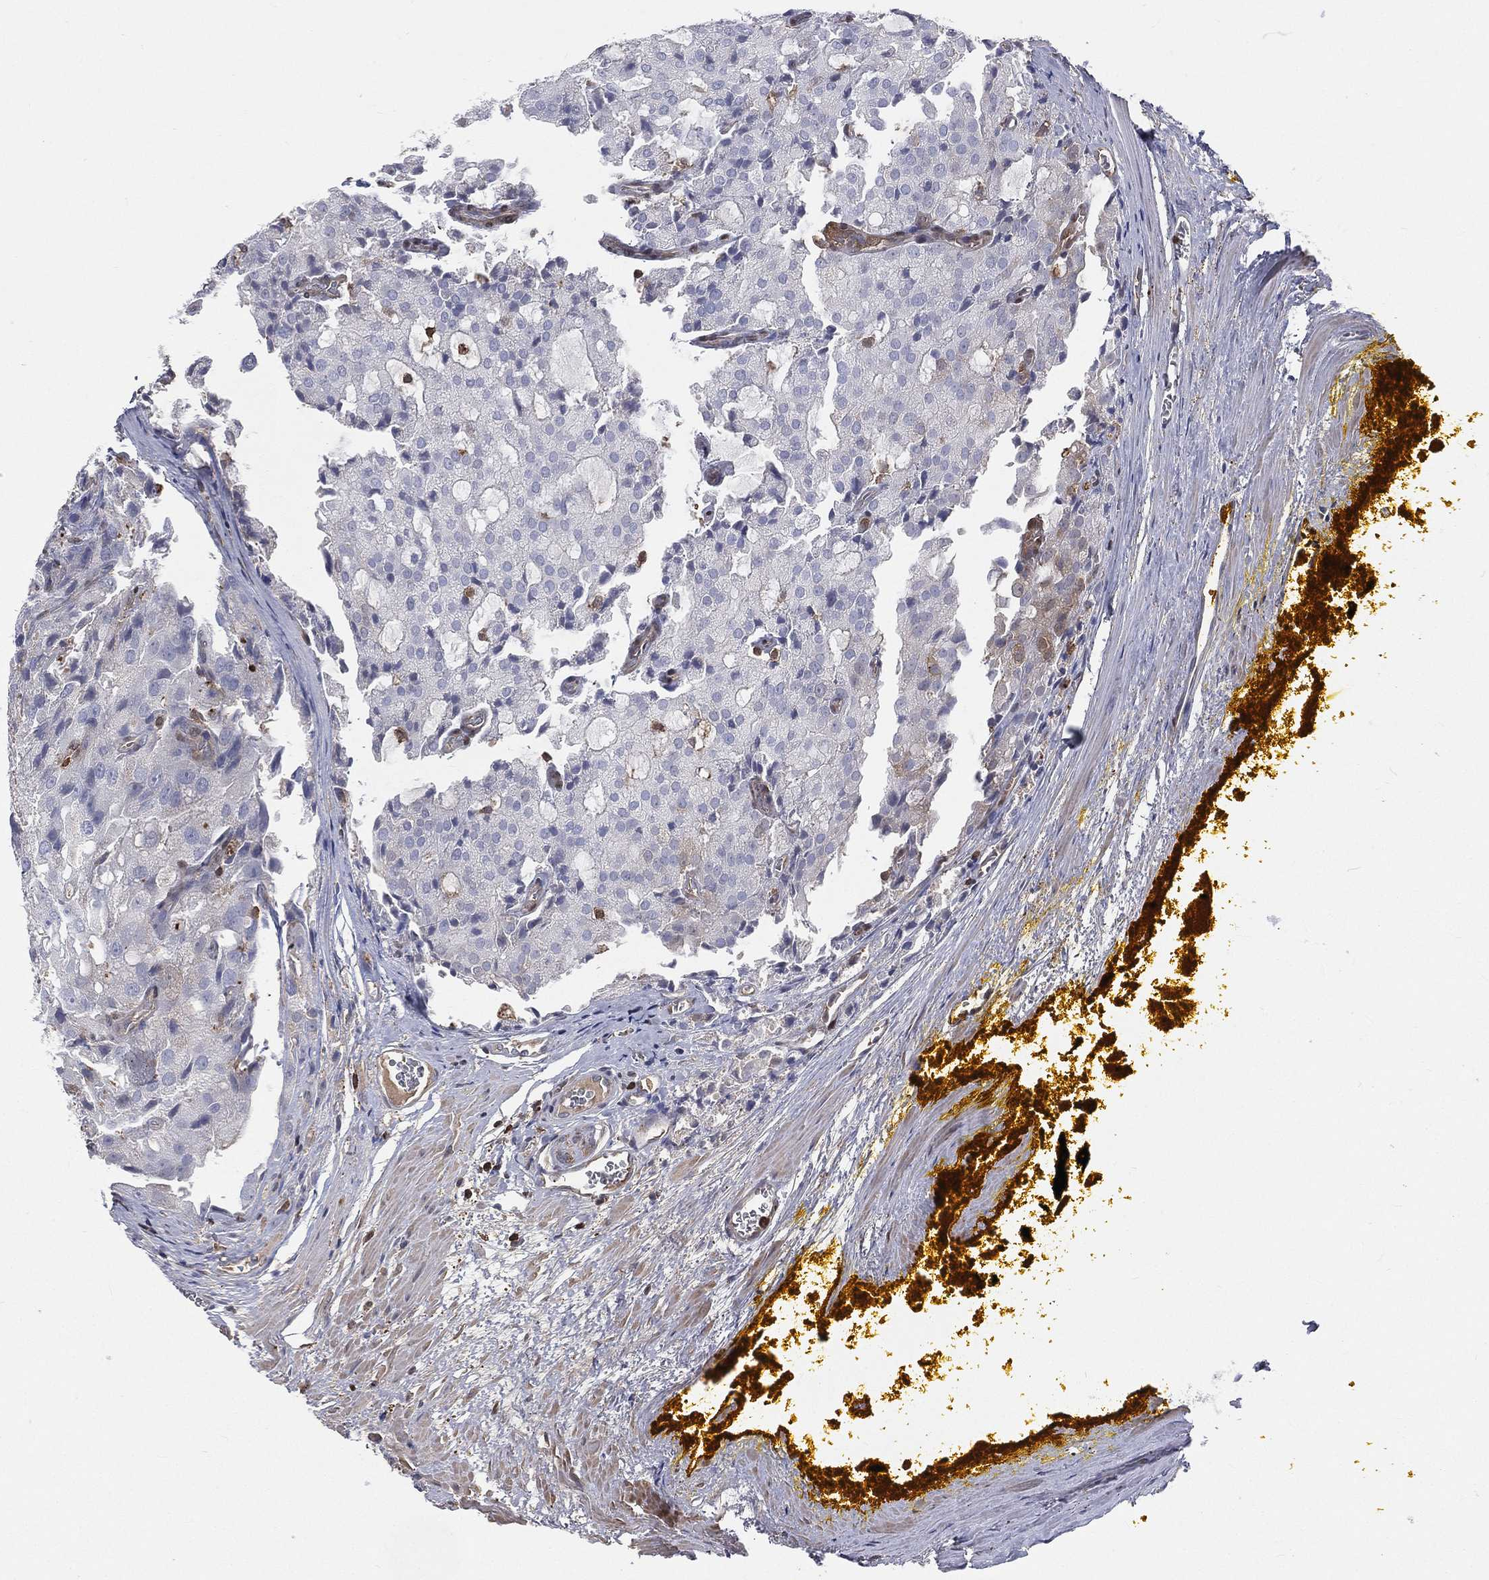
{"staining": {"intensity": "negative", "quantity": "none", "location": "none"}, "tissue": "prostate cancer", "cell_type": "Tumor cells", "image_type": "cancer", "snomed": [{"axis": "morphology", "description": "Adenocarcinoma, NOS"}, {"axis": "topography", "description": "Prostate and seminal vesicle, NOS"}, {"axis": "topography", "description": "Prostate"}], "caption": "A high-resolution photomicrograph shows immunohistochemistry staining of prostate adenocarcinoma, which displays no significant staining in tumor cells.", "gene": "TBC1D2", "patient": {"sex": "male", "age": 67}}